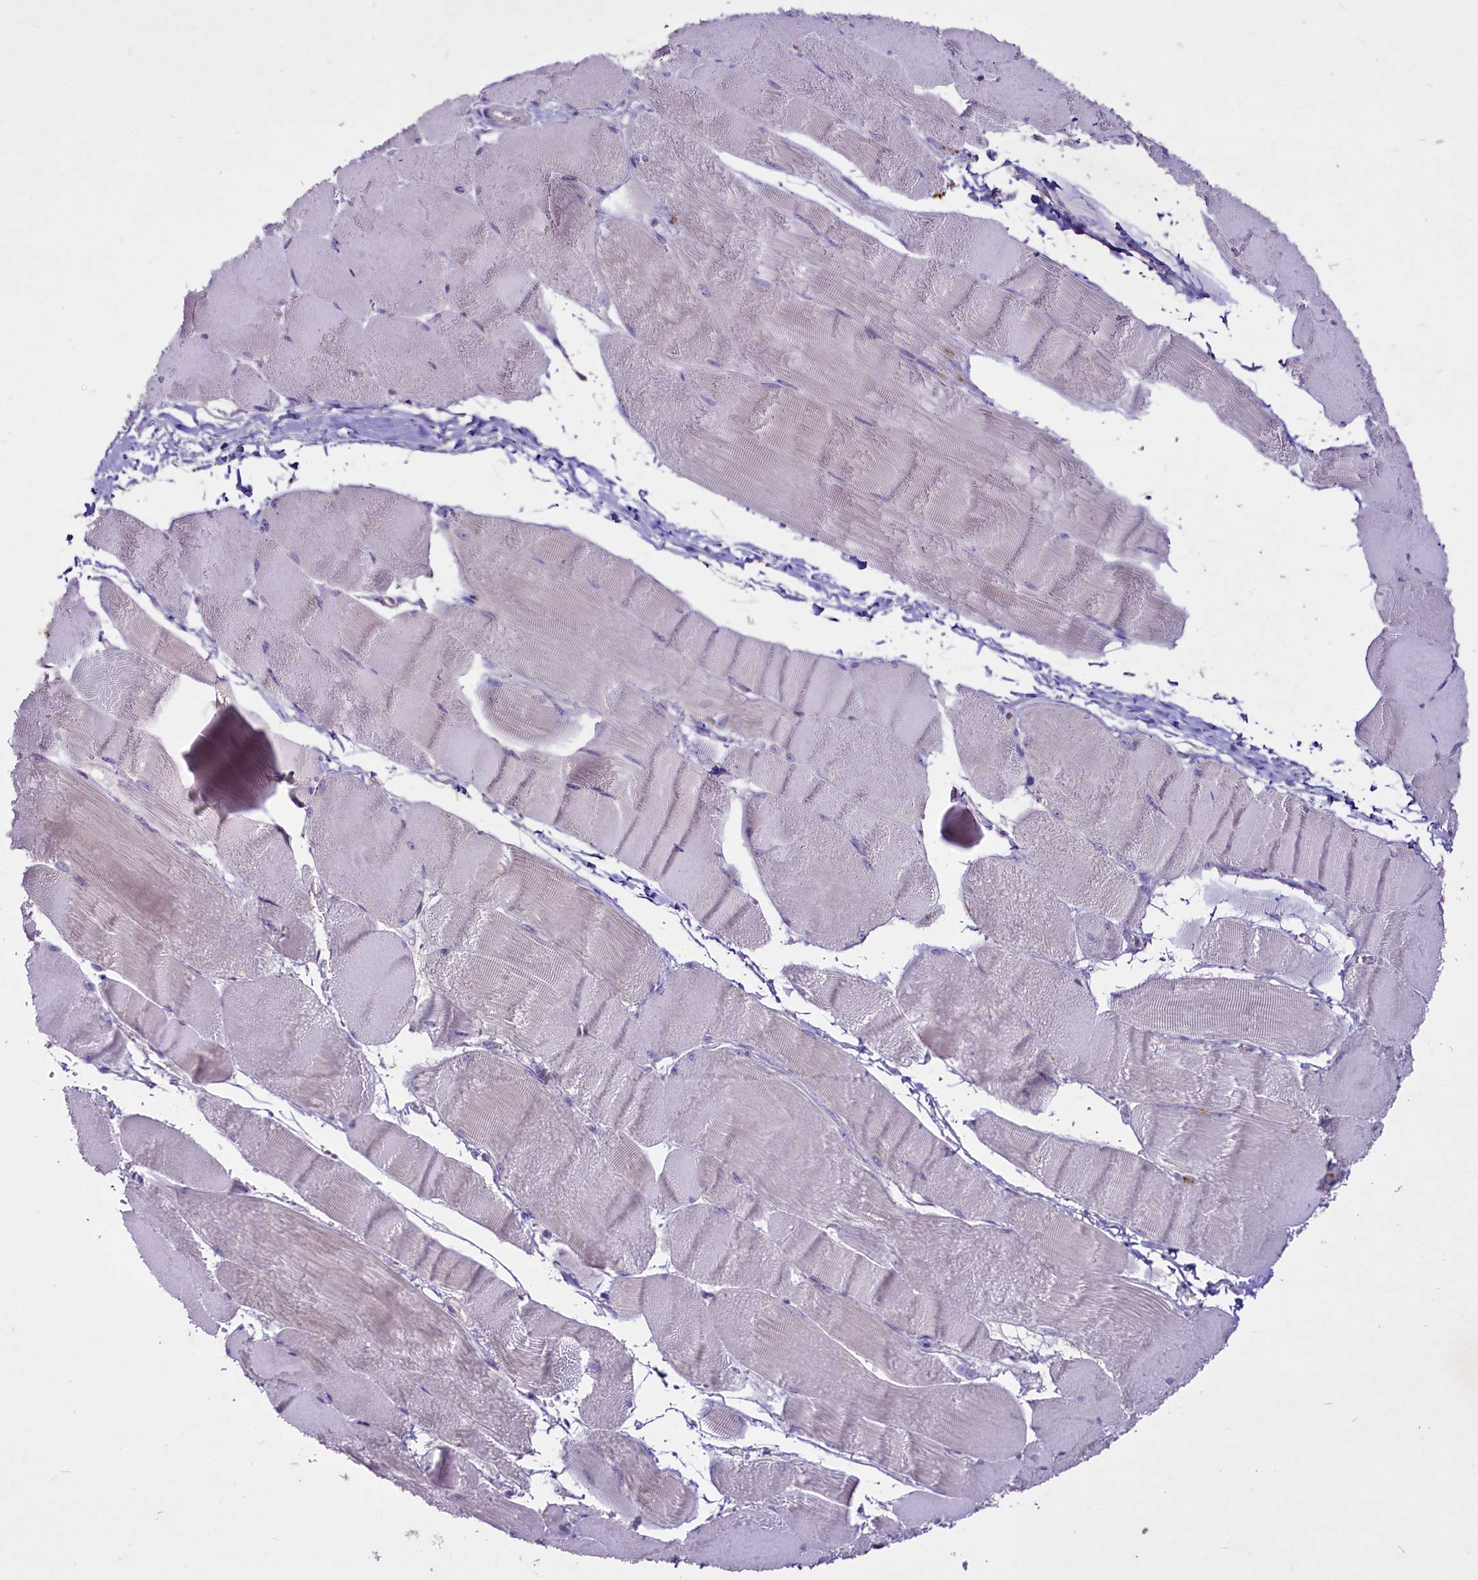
{"staining": {"intensity": "negative", "quantity": "none", "location": "none"}, "tissue": "skeletal muscle", "cell_type": "Myocytes", "image_type": "normal", "snomed": [{"axis": "morphology", "description": "Normal tissue, NOS"}, {"axis": "morphology", "description": "Basal cell carcinoma"}, {"axis": "topography", "description": "Skeletal muscle"}], "caption": "This is a image of IHC staining of normal skeletal muscle, which shows no positivity in myocytes.", "gene": "FAM209B", "patient": {"sex": "female", "age": 64}}